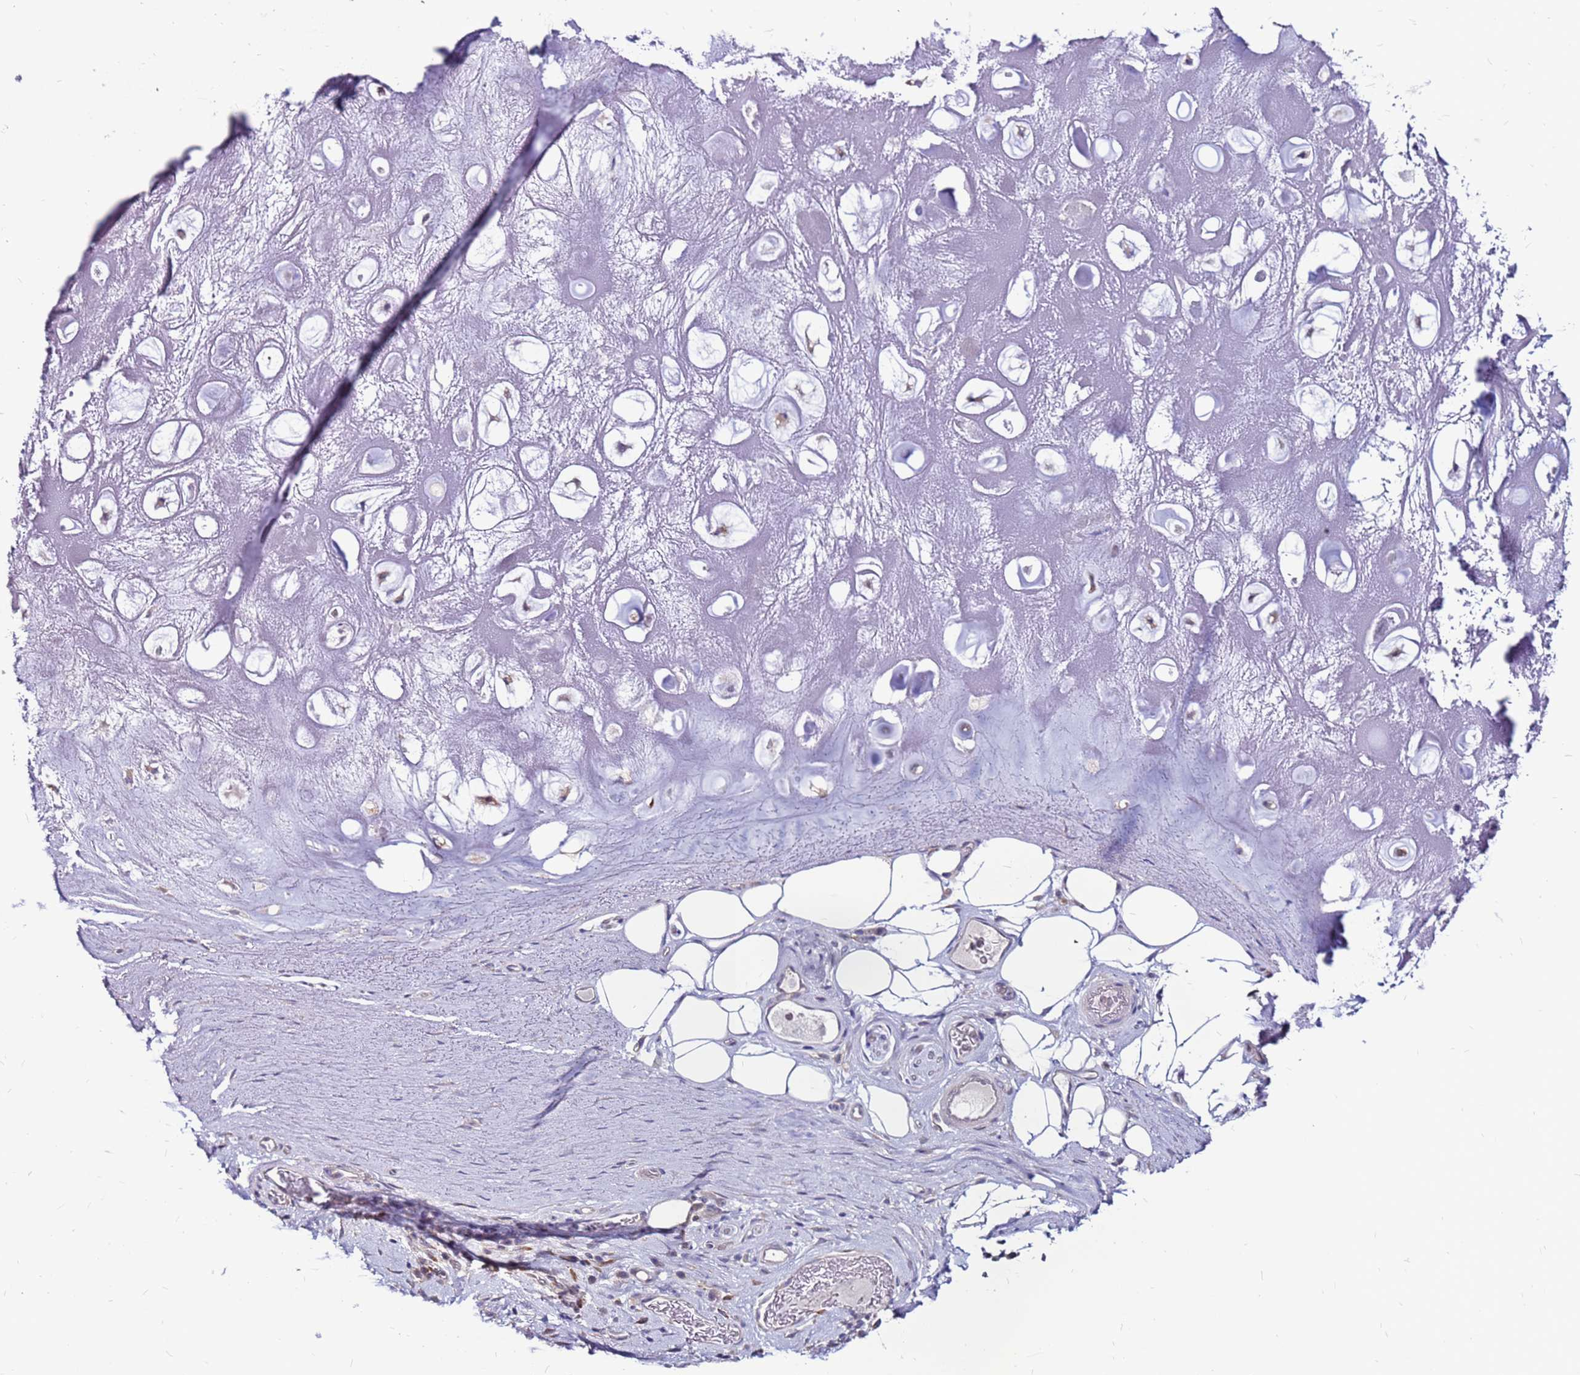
{"staining": {"intensity": "negative", "quantity": "none", "location": "none"}, "tissue": "adipose tissue", "cell_type": "Adipocytes", "image_type": "normal", "snomed": [{"axis": "morphology", "description": "Normal tissue, NOS"}, {"axis": "topography", "description": "Cartilage tissue"}], "caption": "This is a image of immunohistochemistry staining of normal adipose tissue, which shows no staining in adipocytes. (Brightfield microscopy of DAB IHC at high magnification).", "gene": "SLC44A3", "patient": {"sex": "male", "age": 81}}